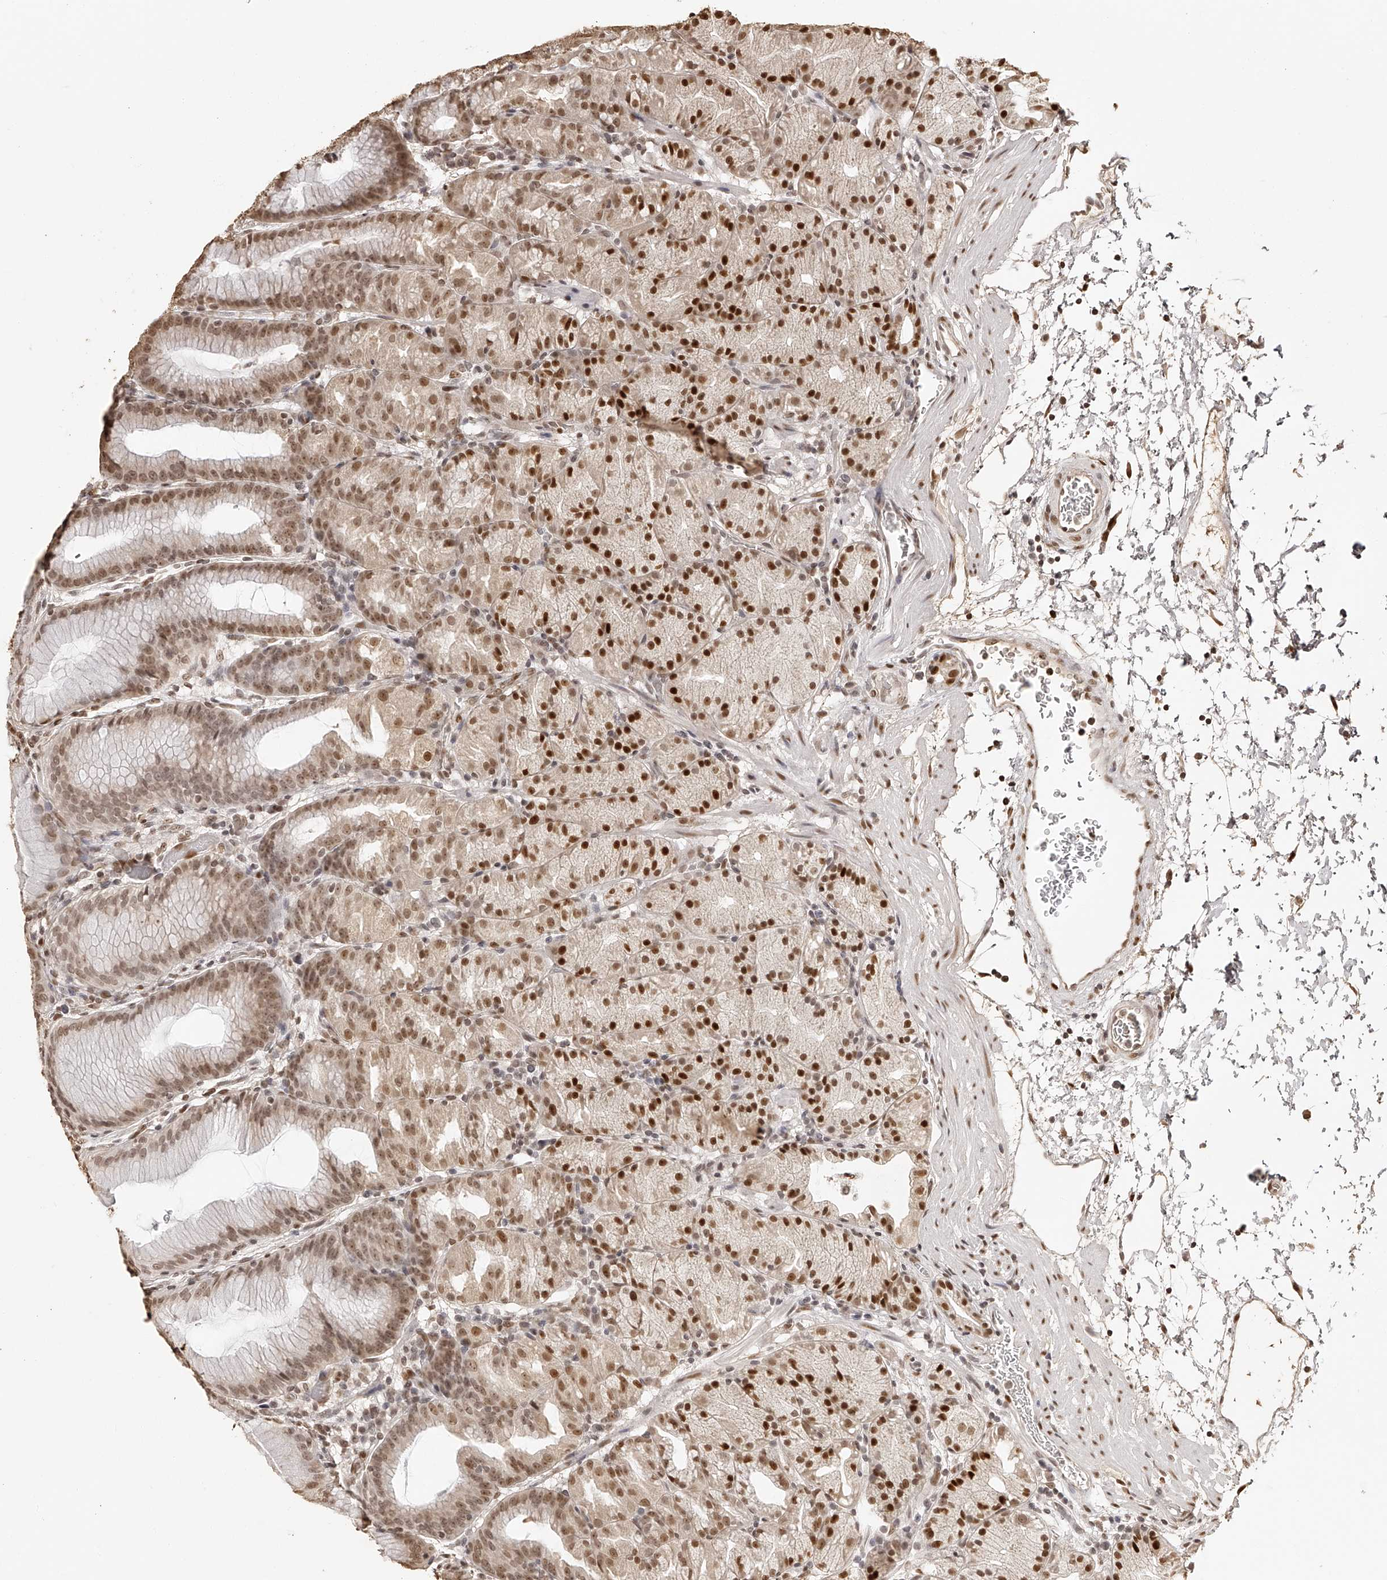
{"staining": {"intensity": "strong", "quantity": "25%-75%", "location": "nuclear"}, "tissue": "stomach", "cell_type": "Glandular cells", "image_type": "normal", "snomed": [{"axis": "morphology", "description": "Normal tissue, NOS"}, {"axis": "topography", "description": "Stomach, upper"}], "caption": "A high-resolution histopathology image shows immunohistochemistry staining of normal stomach, which shows strong nuclear expression in about 25%-75% of glandular cells. Immunohistochemistry (ihc) stains the protein in brown and the nuclei are stained blue.", "gene": "ZNF503", "patient": {"sex": "male", "age": 48}}